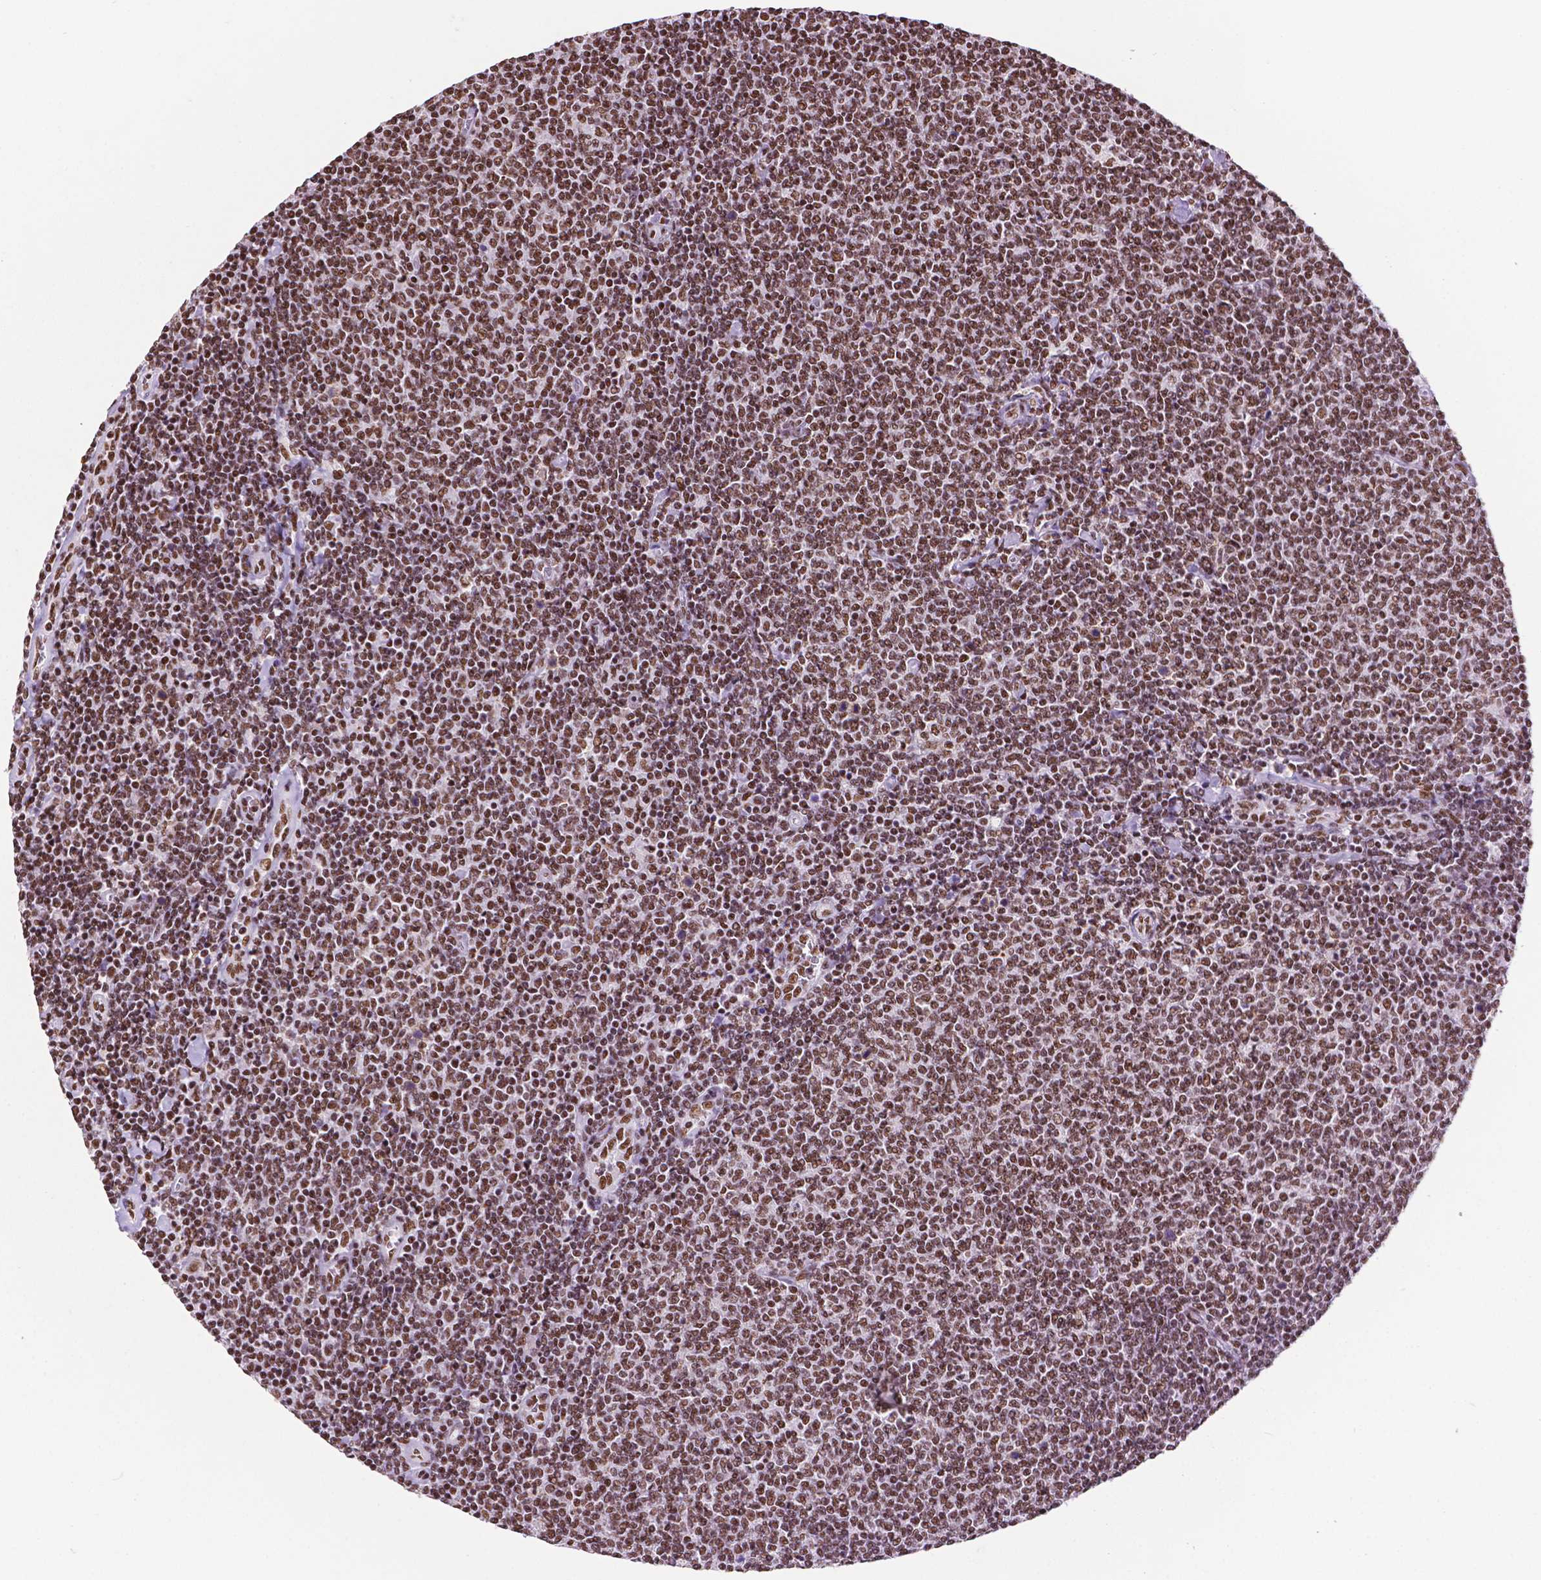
{"staining": {"intensity": "moderate", "quantity": ">75%", "location": "nuclear"}, "tissue": "lymphoma", "cell_type": "Tumor cells", "image_type": "cancer", "snomed": [{"axis": "morphology", "description": "Malignant lymphoma, non-Hodgkin's type, Low grade"}, {"axis": "topography", "description": "Lymph node"}], "caption": "Immunohistochemical staining of malignant lymphoma, non-Hodgkin's type (low-grade) shows moderate nuclear protein expression in about >75% of tumor cells. The staining is performed using DAB brown chromogen to label protein expression. The nuclei are counter-stained blue using hematoxylin.", "gene": "CCAR2", "patient": {"sex": "male", "age": 52}}